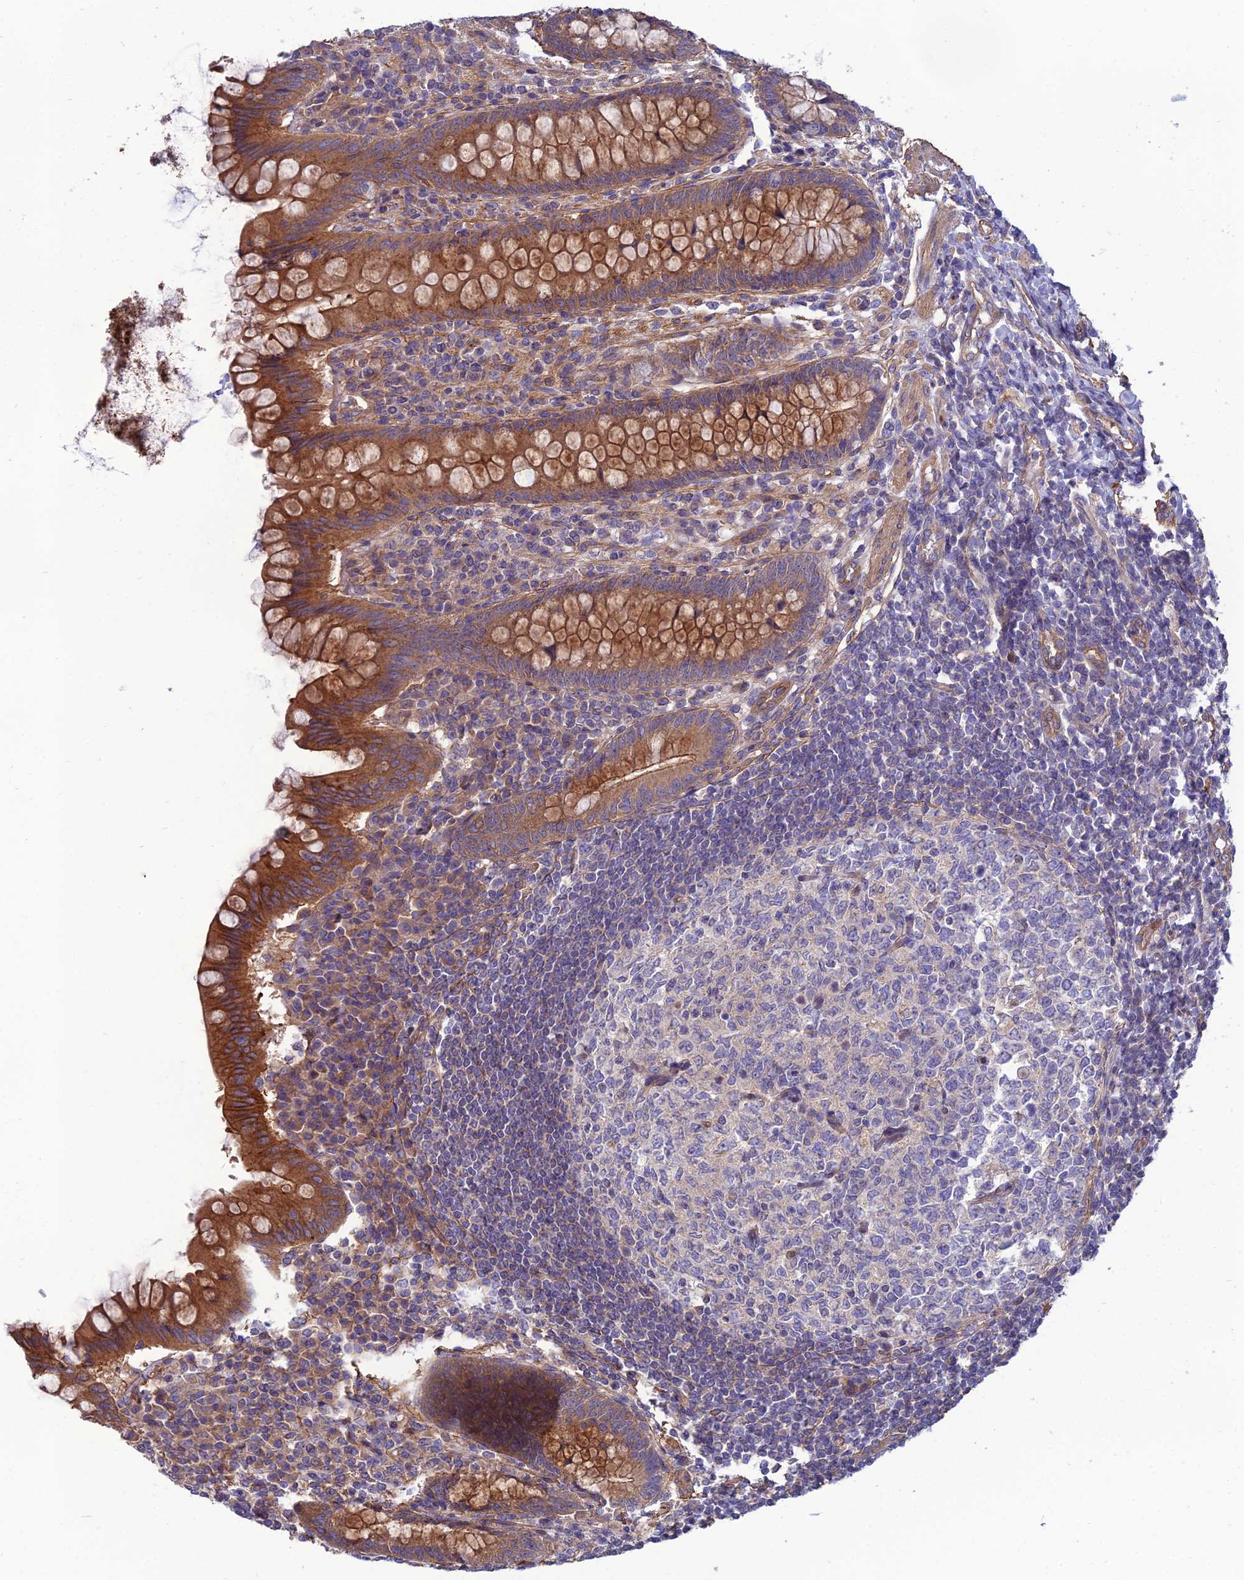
{"staining": {"intensity": "strong", "quantity": ">75%", "location": "cytoplasmic/membranous"}, "tissue": "appendix", "cell_type": "Glandular cells", "image_type": "normal", "snomed": [{"axis": "morphology", "description": "Normal tissue, NOS"}, {"axis": "topography", "description": "Appendix"}], "caption": "Protein staining of unremarkable appendix demonstrates strong cytoplasmic/membranous expression in about >75% of glandular cells. The staining was performed using DAB (3,3'-diaminobenzidine), with brown indicating positive protein expression. Nuclei are stained blue with hematoxylin.", "gene": "WDR24", "patient": {"sex": "female", "age": 33}}